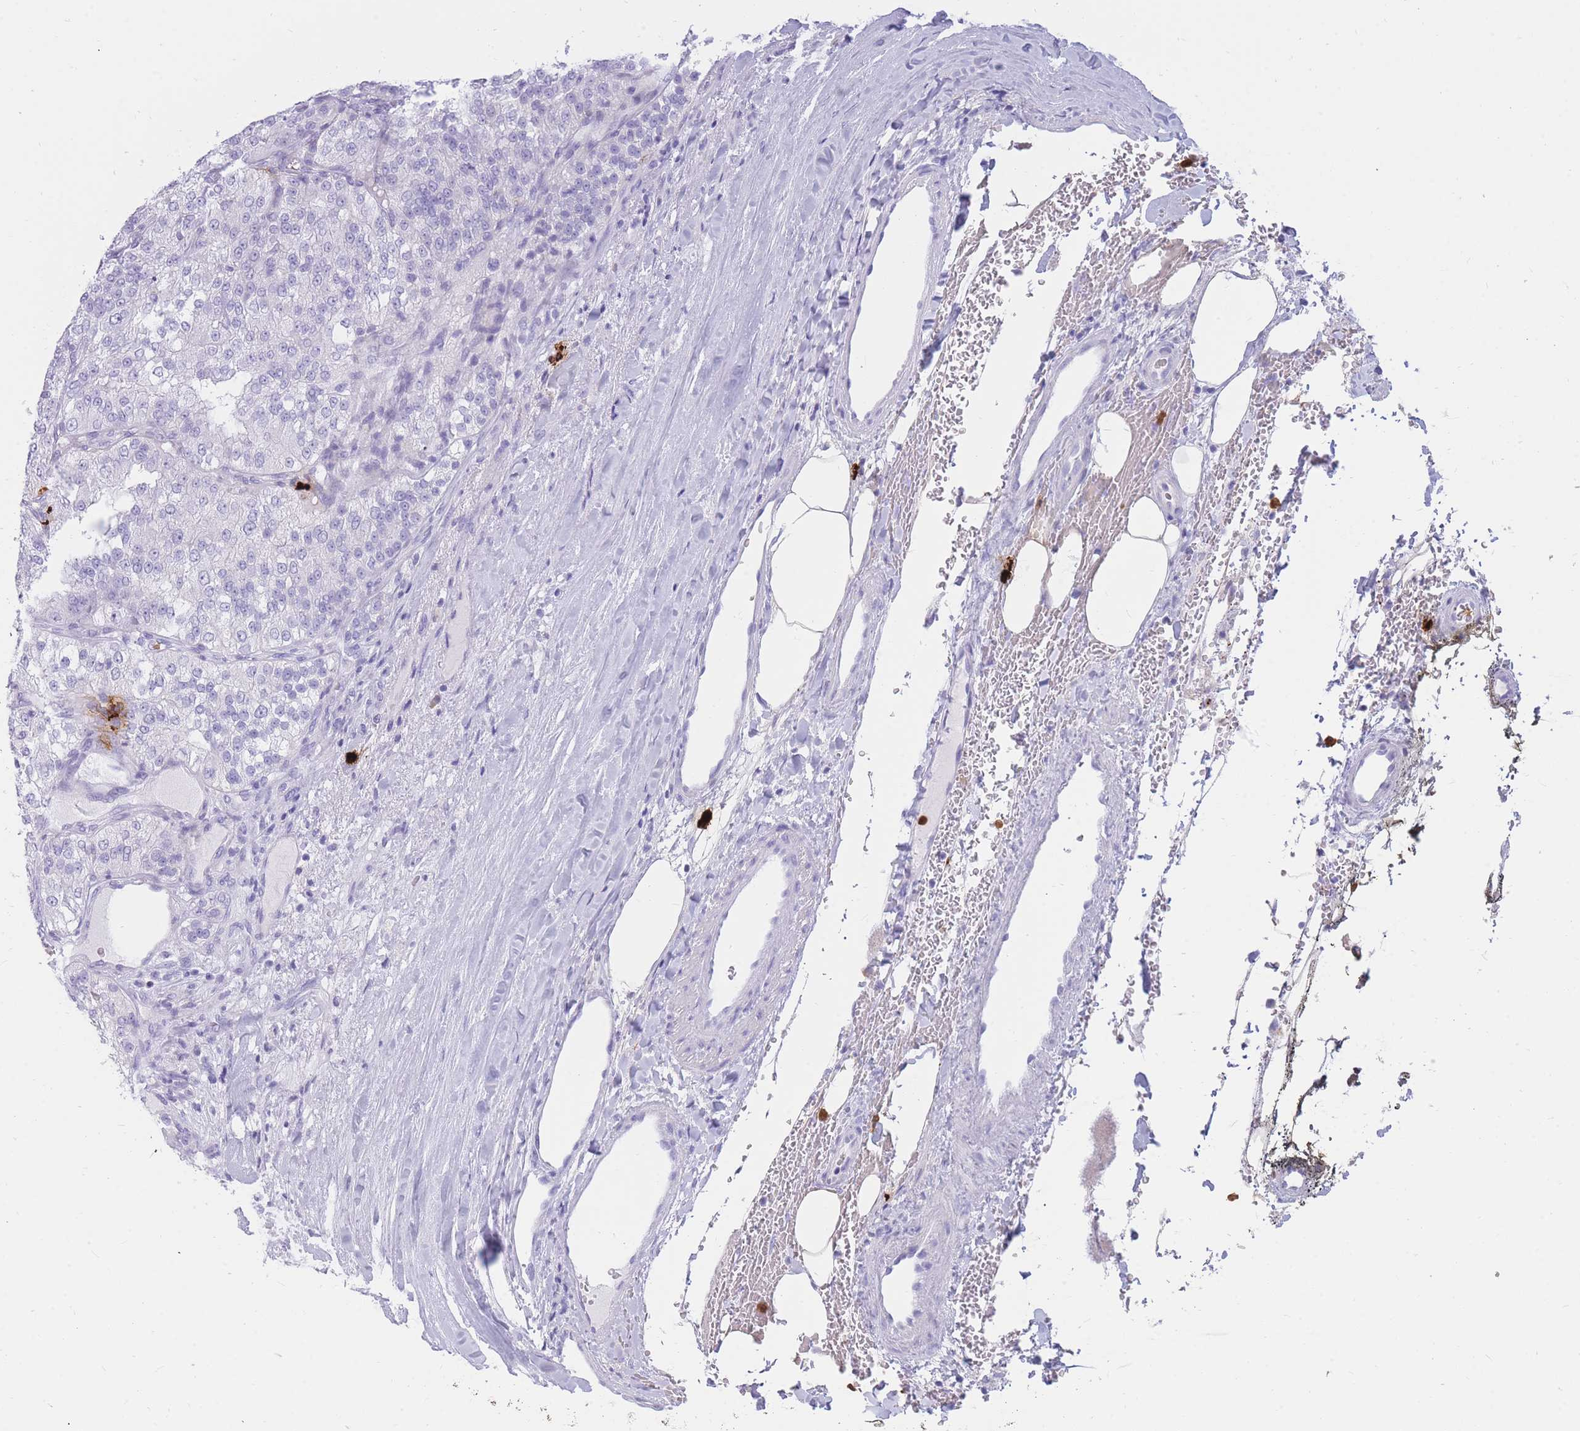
{"staining": {"intensity": "negative", "quantity": "none", "location": "none"}, "tissue": "renal cancer", "cell_type": "Tumor cells", "image_type": "cancer", "snomed": [{"axis": "morphology", "description": "Adenocarcinoma, NOS"}, {"axis": "topography", "description": "Kidney"}], "caption": "Immunohistochemistry (IHC) histopathology image of renal adenocarcinoma stained for a protein (brown), which exhibits no staining in tumor cells.", "gene": "TPSAB1", "patient": {"sex": "female", "age": 63}}